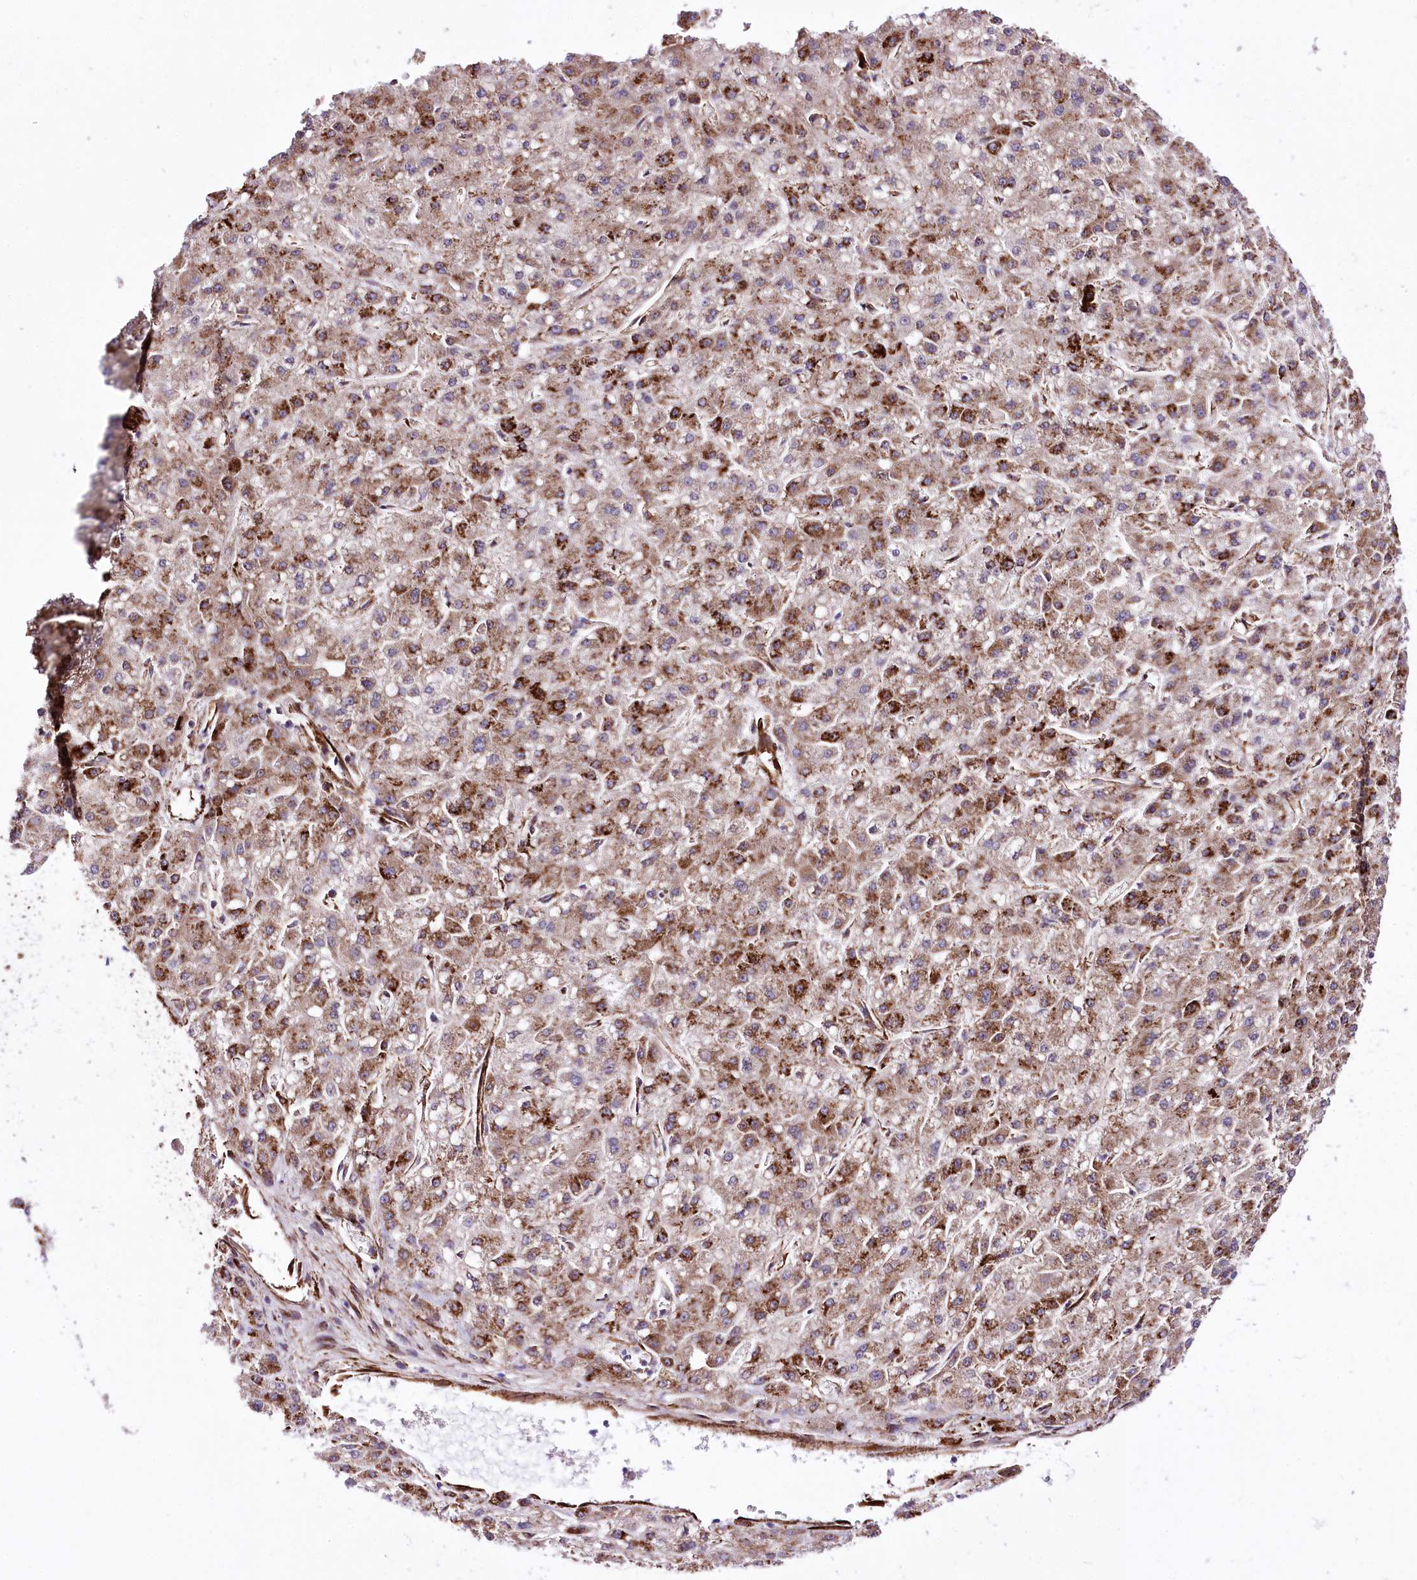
{"staining": {"intensity": "moderate", "quantity": ">75%", "location": "cytoplasmic/membranous"}, "tissue": "liver cancer", "cell_type": "Tumor cells", "image_type": "cancer", "snomed": [{"axis": "morphology", "description": "Carcinoma, Hepatocellular, NOS"}, {"axis": "topography", "description": "Liver"}], "caption": "This image demonstrates liver cancer (hepatocellular carcinoma) stained with IHC to label a protein in brown. The cytoplasmic/membranous of tumor cells show moderate positivity for the protein. Nuclei are counter-stained blue.", "gene": "WWC1", "patient": {"sex": "male", "age": 67}}